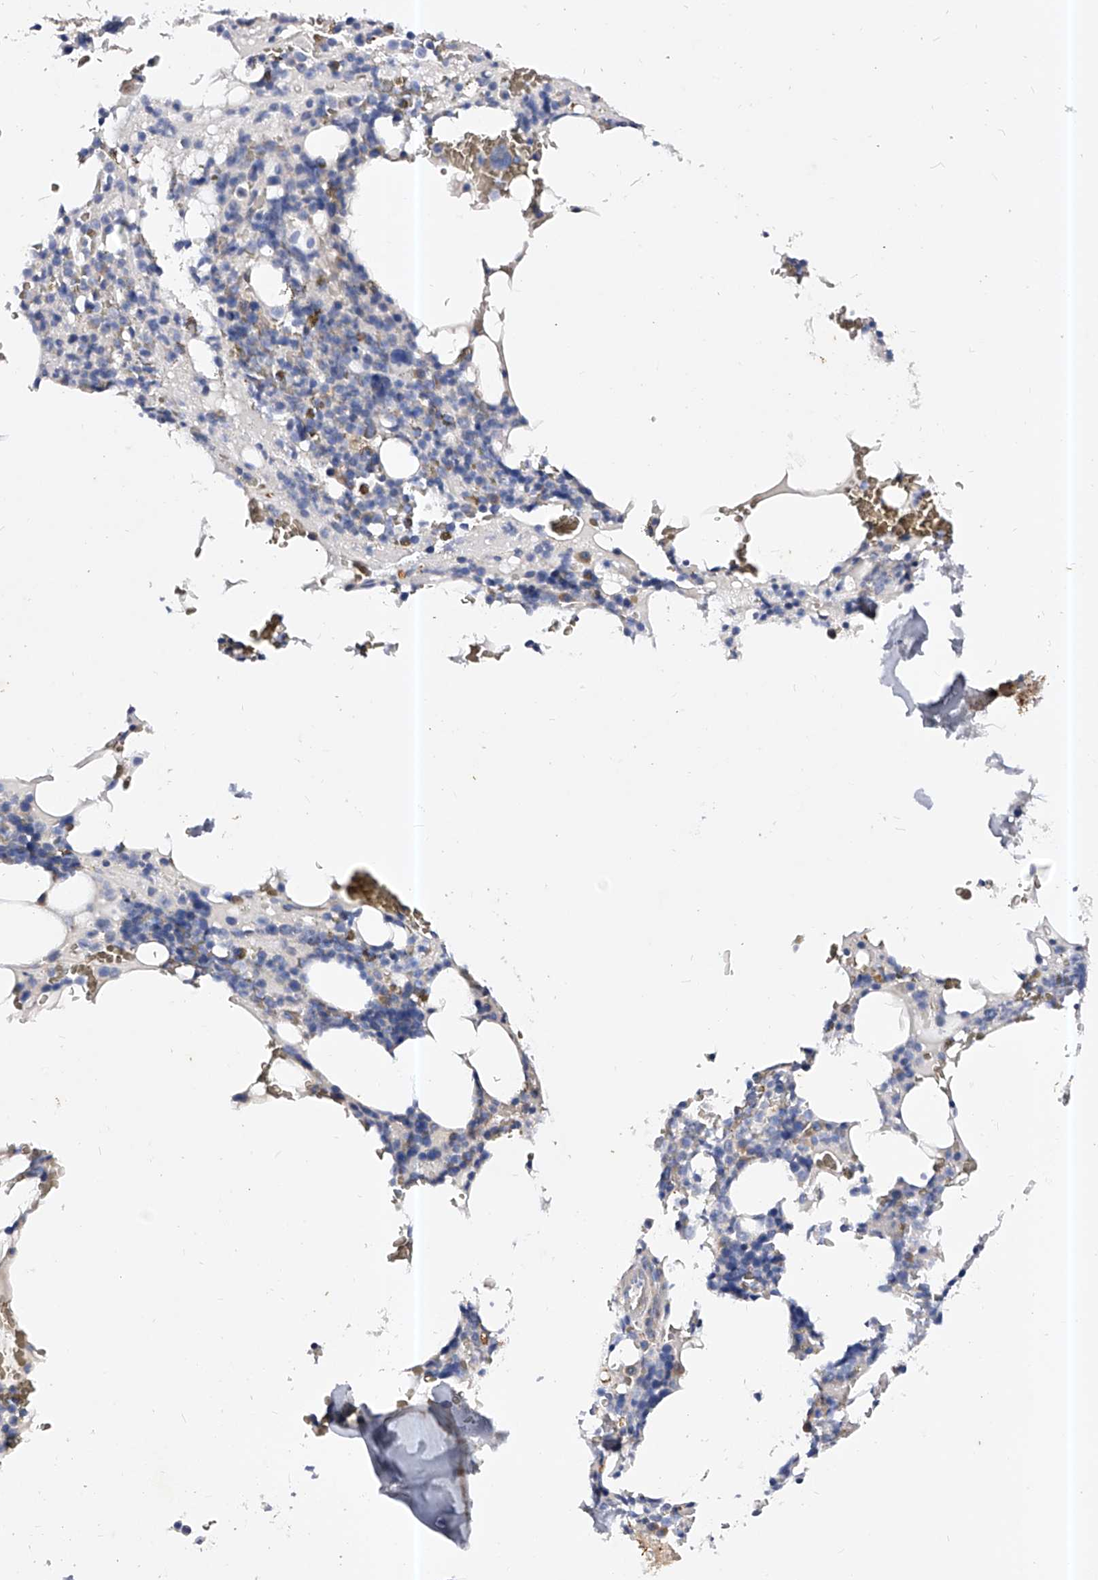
{"staining": {"intensity": "negative", "quantity": "none", "location": "none"}, "tissue": "bone marrow", "cell_type": "Hematopoietic cells", "image_type": "normal", "snomed": [{"axis": "morphology", "description": "Normal tissue, NOS"}, {"axis": "topography", "description": "Bone marrow"}], "caption": "Image shows no significant protein staining in hematopoietic cells of normal bone marrow.", "gene": "PPP5C", "patient": {"sex": "male", "age": 58}}